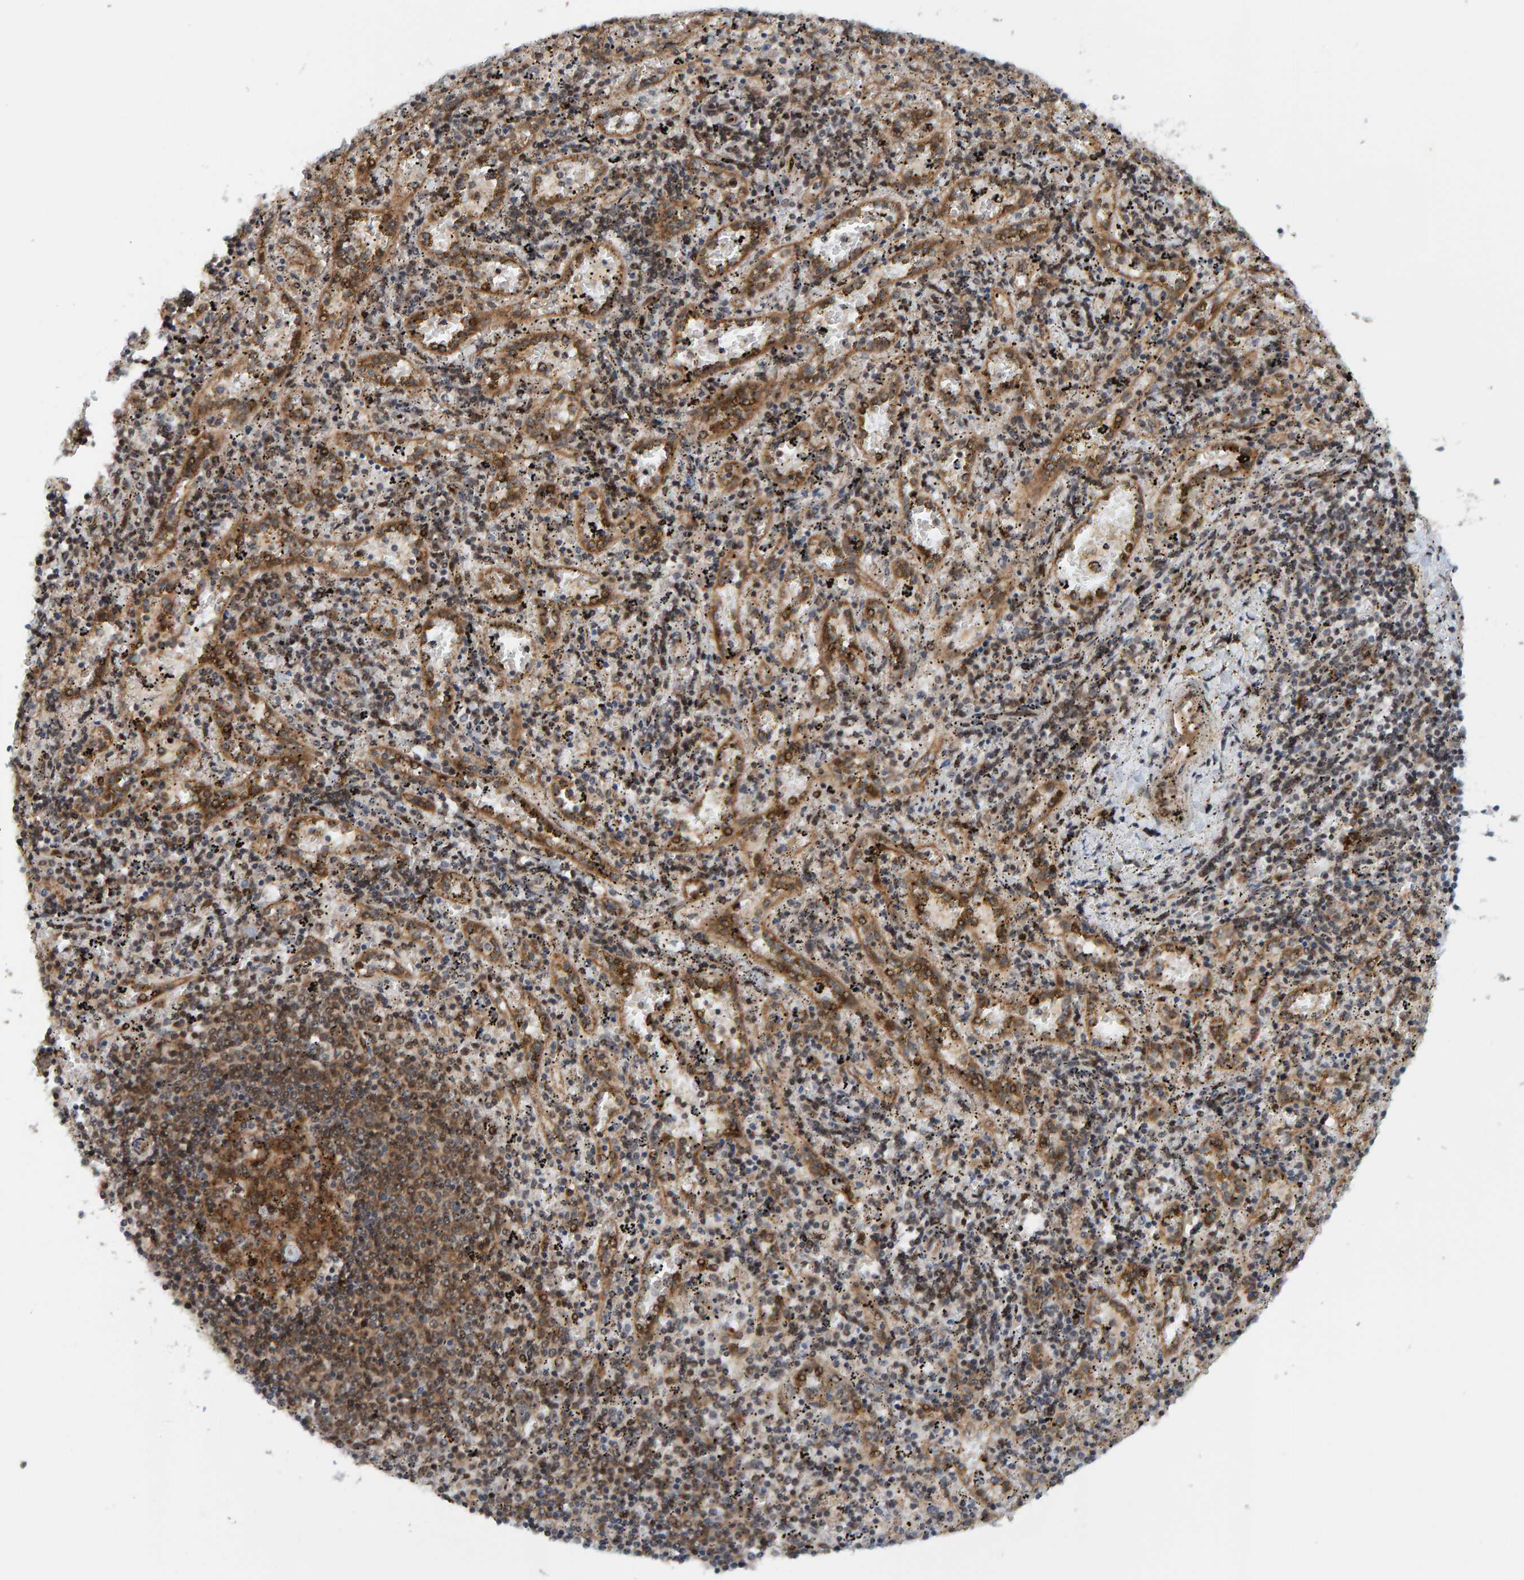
{"staining": {"intensity": "moderate", "quantity": "25%-75%", "location": "cytoplasmic/membranous"}, "tissue": "spleen", "cell_type": "Cells in red pulp", "image_type": "normal", "snomed": [{"axis": "morphology", "description": "Normal tissue, NOS"}, {"axis": "topography", "description": "Spleen"}], "caption": "A high-resolution photomicrograph shows IHC staining of unremarkable spleen, which demonstrates moderate cytoplasmic/membranous staining in approximately 25%-75% of cells in red pulp. (Stains: DAB (3,3'-diaminobenzidine) in brown, nuclei in blue, Microscopy: brightfield microscopy at high magnification).", "gene": "ZNF366", "patient": {"sex": "male", "age": 11}}